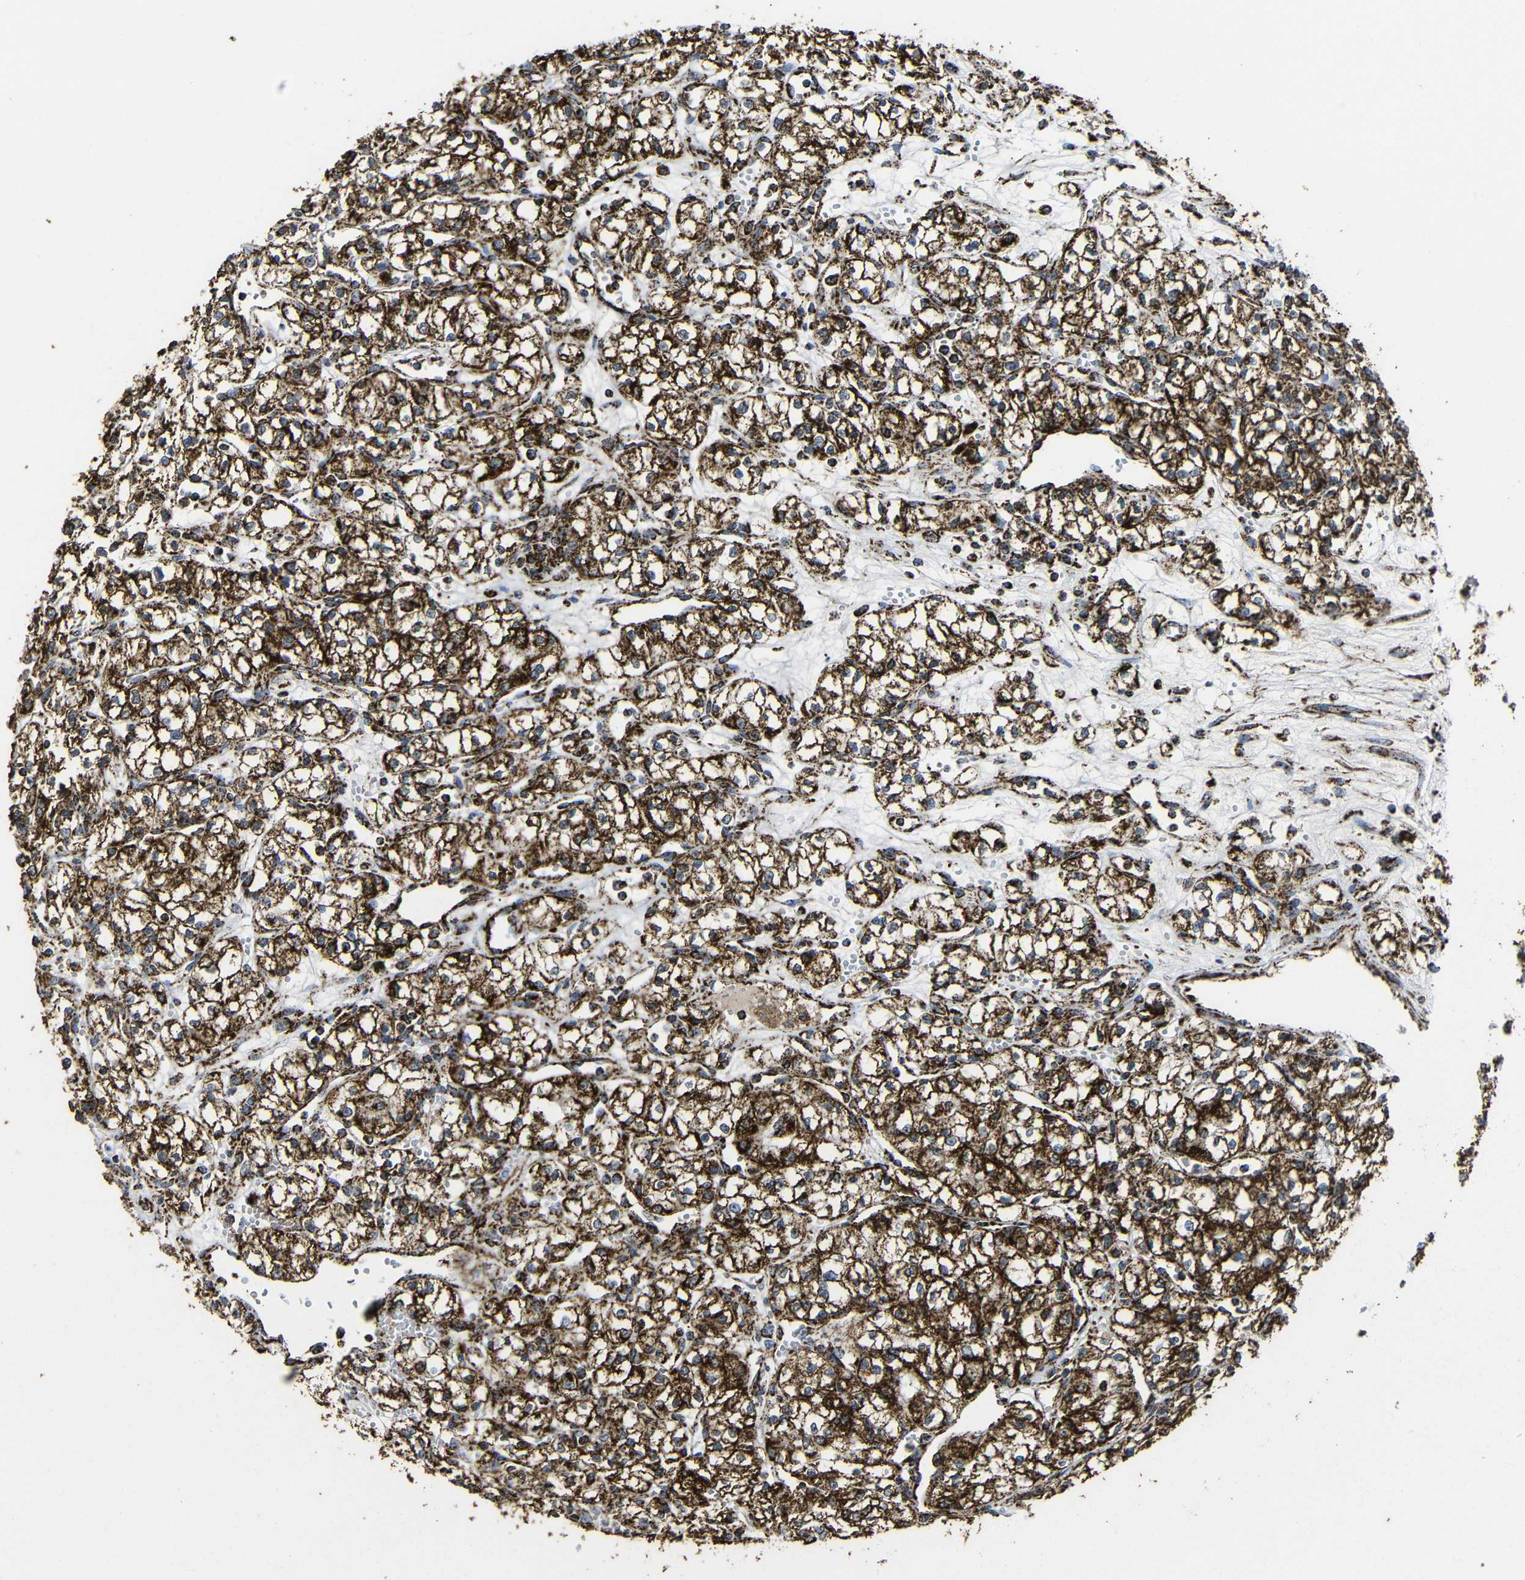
{"staining": {"intensity": "strong", "quantity": ">75%", "location": "cytoplasmic/membranous"}, "tissue": "renal cancer", "cell_type": "Tumor cells", "image_type": "cancer", "snomed": [{"axis": "morphology", "description": "Normal tissue, NOS"}, {"axis": "morphology", "description": "Adenocarcinoma, NOS"}, {"axis": "topography", "description": "Kidney"}], "caption": "This is an image of immunohistochemistry staining of renal adenocarcinoma, which shows strong positivity in the cytoplasmic/membranous of tumor cells.", "gene": "ATP5F1A", "patient": {"sex": "male", "age": 59}}